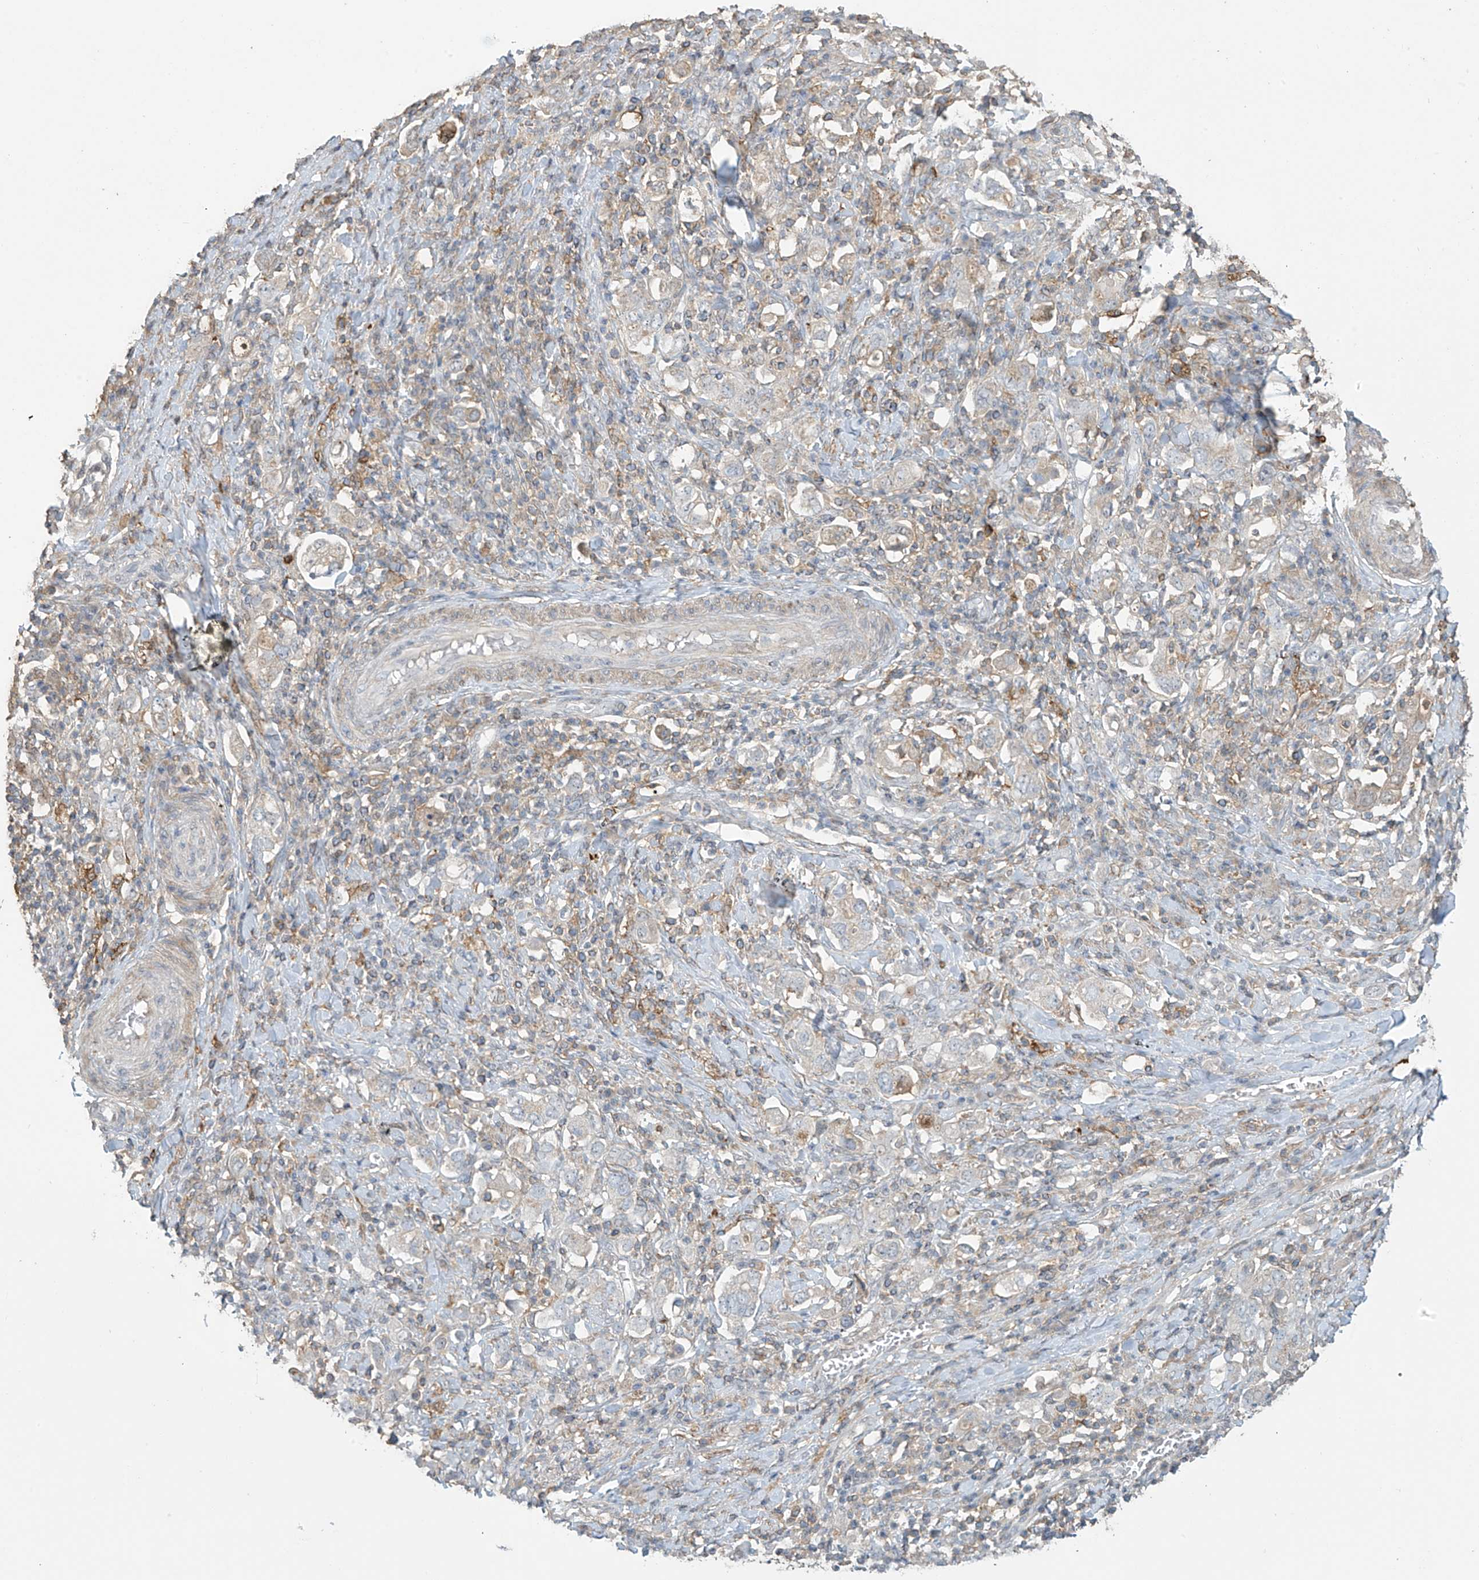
{"staining": {"intensity": "negative", "quantity": "none", "location": "none"}, "tissue": "stomach cancer", "cell_type": "Tumor cells", "image_type": "cancer", "snomed": [{"axis": "morphology", "description": "Adenocarcinoma, NOS"}, {"axis": "topography", "description": "Stomach, upper"}], "caption": "Micrograph shows no significant protein expression in tumor cells of adenocarcinoma (stomach).", "gene": "TAGAP", "patient": {"sex": "male", "age": 62}}